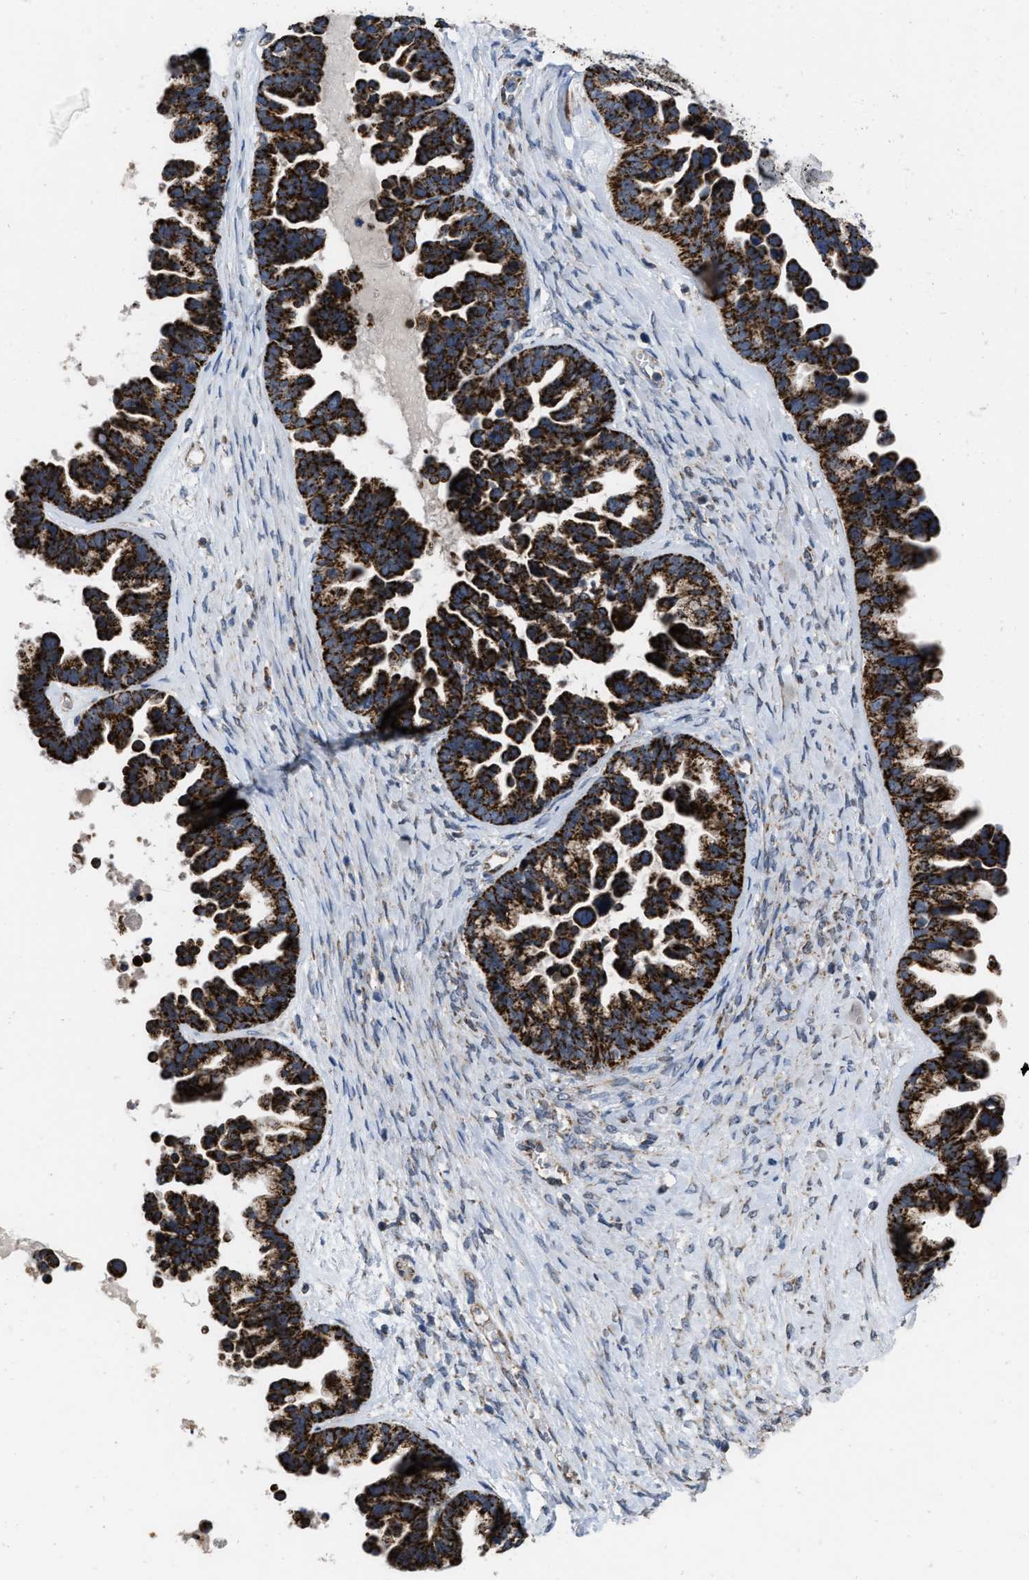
{"staining": {"intensity": "strong", "quantity": ">75%", "location": "cytoplasmic/membranous"}, "tissue": "ovarian cancer", "cell_type": "Tumor cells", "image_type": "cancer", "snomed": [{"axis": "morphology", "description": "Cystadenocarcinoma, serous, NOS"}, {"axis": "topography", "description": "Ovary"}], "caption": "An image of ovarian cancer (serous cystadenocarcinoma) stained for a protein demonstrates strong cytoplasmic/membranous brown staining in tumor cells.", "gene": "AKAP1", "patient": {"sex": "female", "age": 56}}